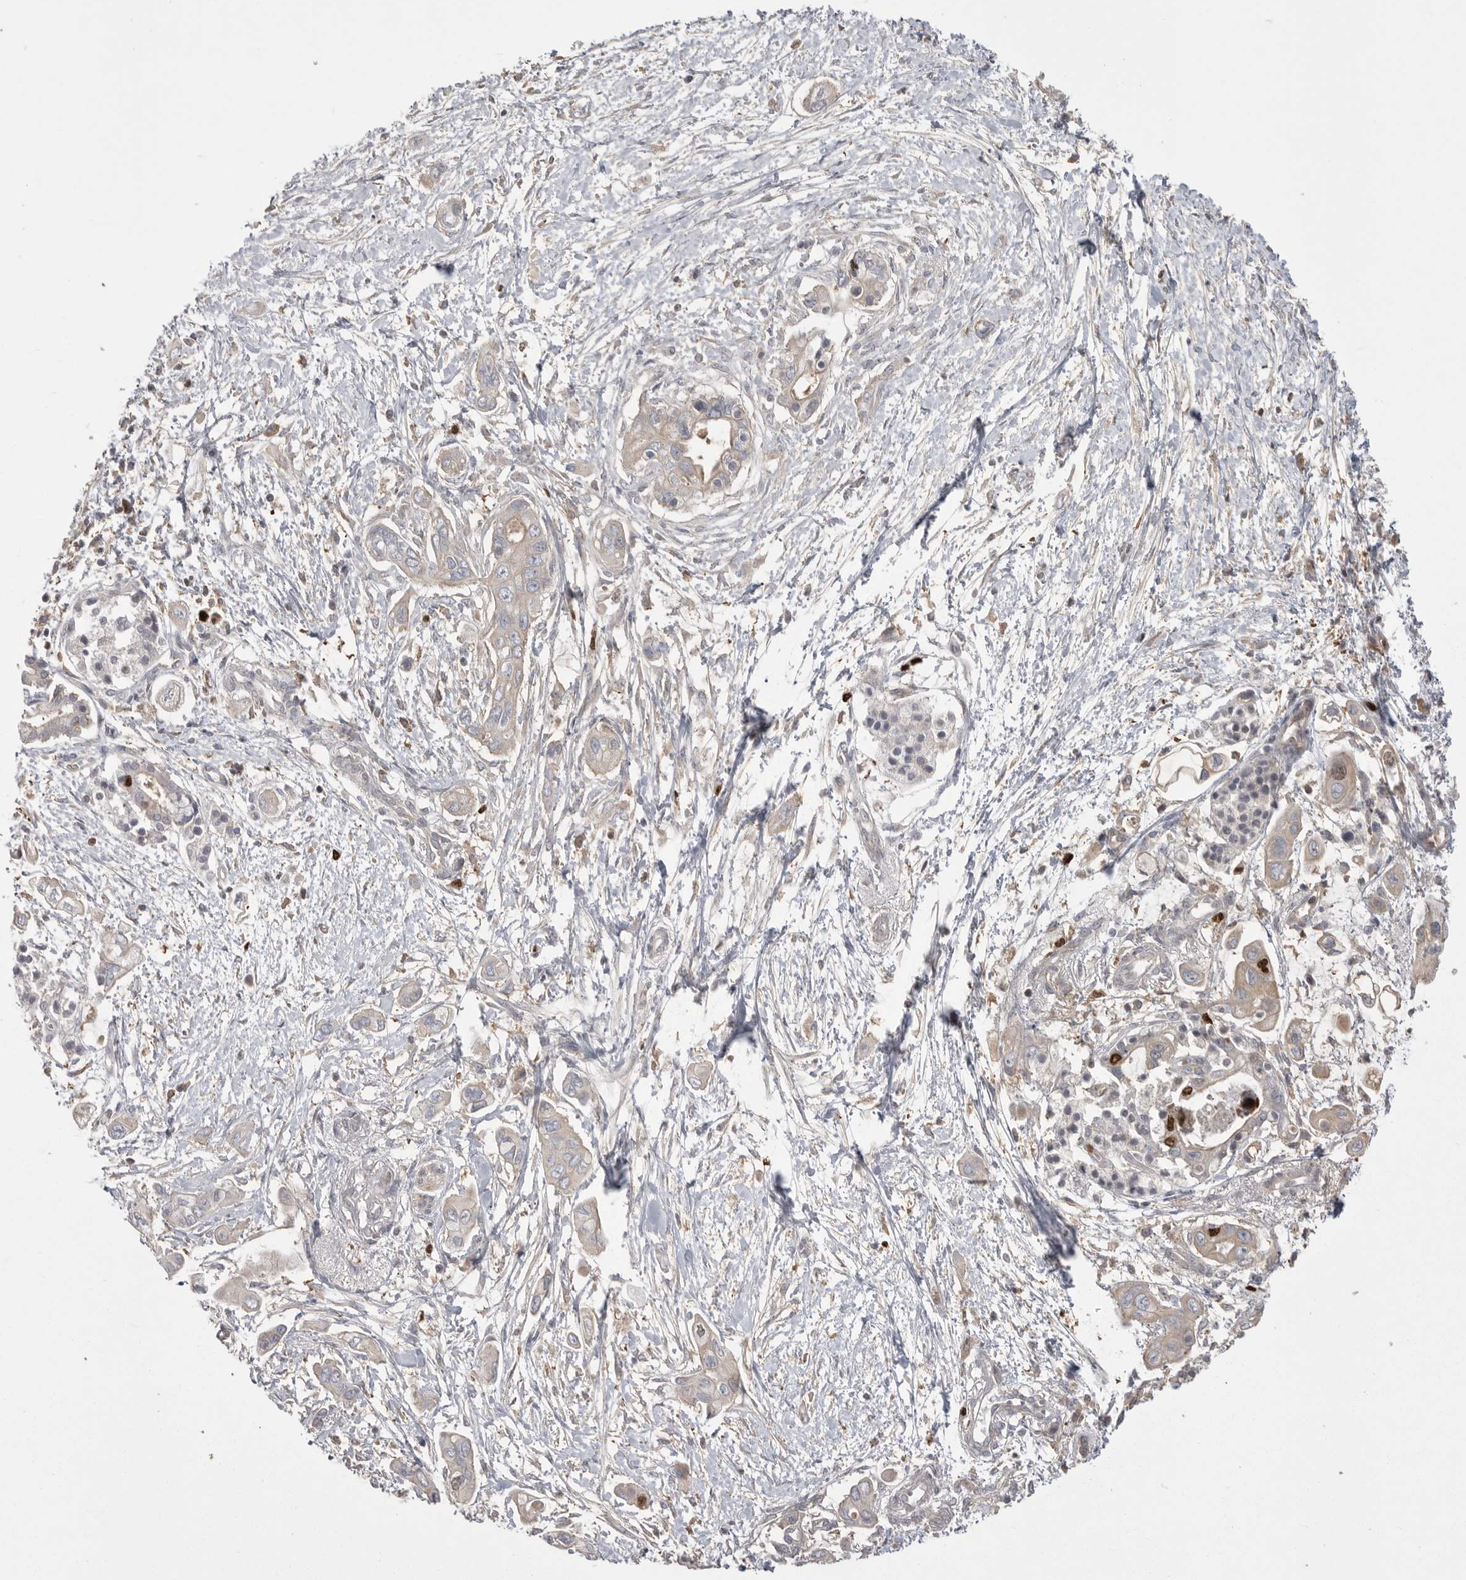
{"staining": {"intensity": "strong", "quantity": "<25%", "location": "nuclear"}, "tissue": "pancreatic cancer", "cell_type": "Tumor cells", "image_type": "cancer", "snomed": [{"axis": "morphology", "description": "Adenocarcinoma, NOS"}, {"axis": "topography", "description": "Pancreas"}], "caption": "A histopathology image showing strong nuclear staining in approximately <25% of tumor cells in pancreatic cancer (adenocarcinoma), as visualized by brown immunohistochemical staining.", "gene": "TOP2A", "patient": {"sex": "male", "age": 59}}